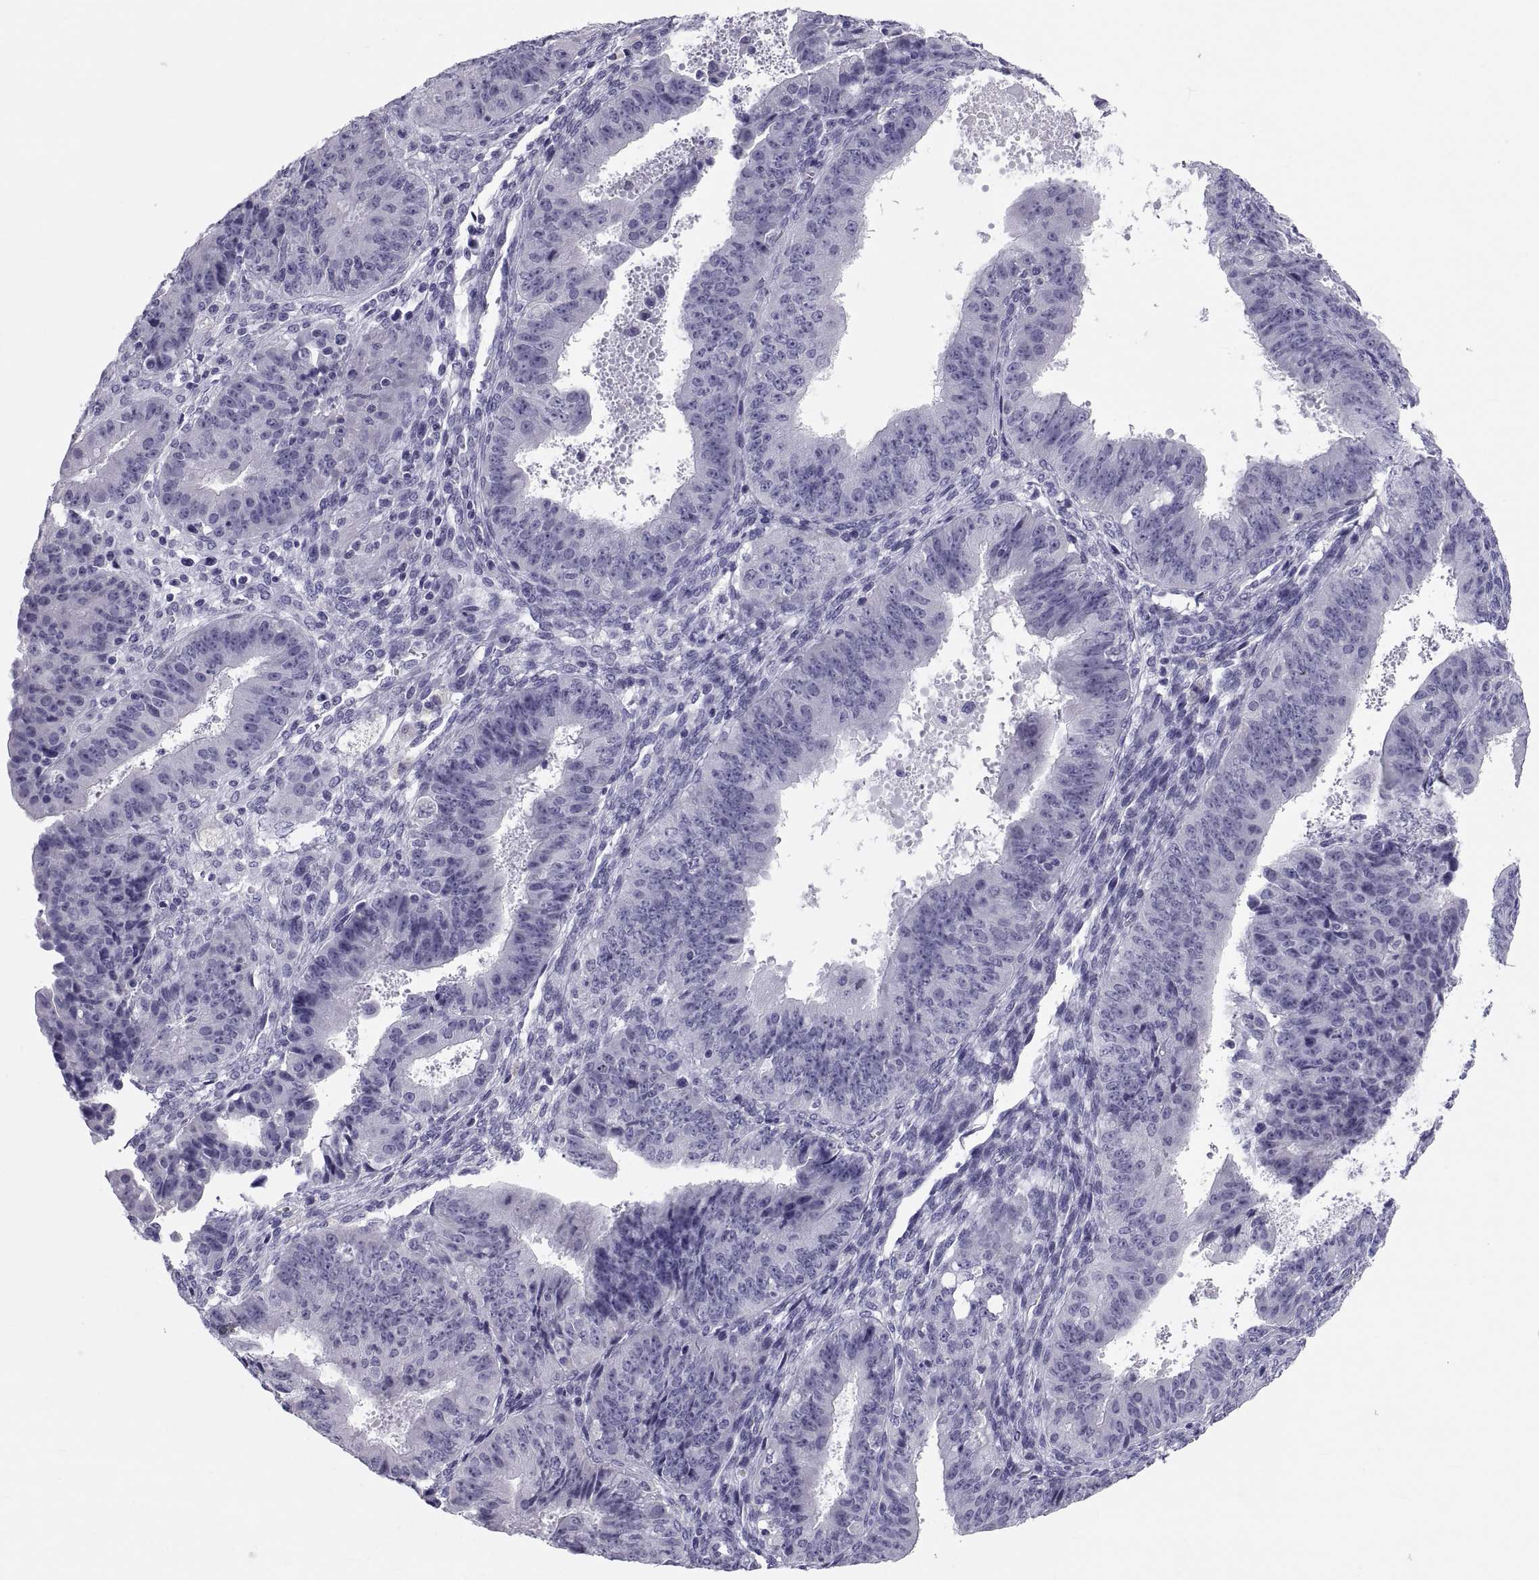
{"staining": {"intensity": "negative", "quantity": "none", "location": "none"}, "tissue": "ovarian cancer", "cell_type": "Tumor cells", "image_type": "cancer", "snomed": [{"axis": "morphology", "description": "Carcinoma, endometroid"}, {"axis": "topography", "description": "Ovary"}], "caption": "Human endometroid carcinoma (ovarian) stained for a protein using IHC reveals no staining in tumor cells.", "gene": "DEFB129", "patient": {"sex": "female", "age": 42}}